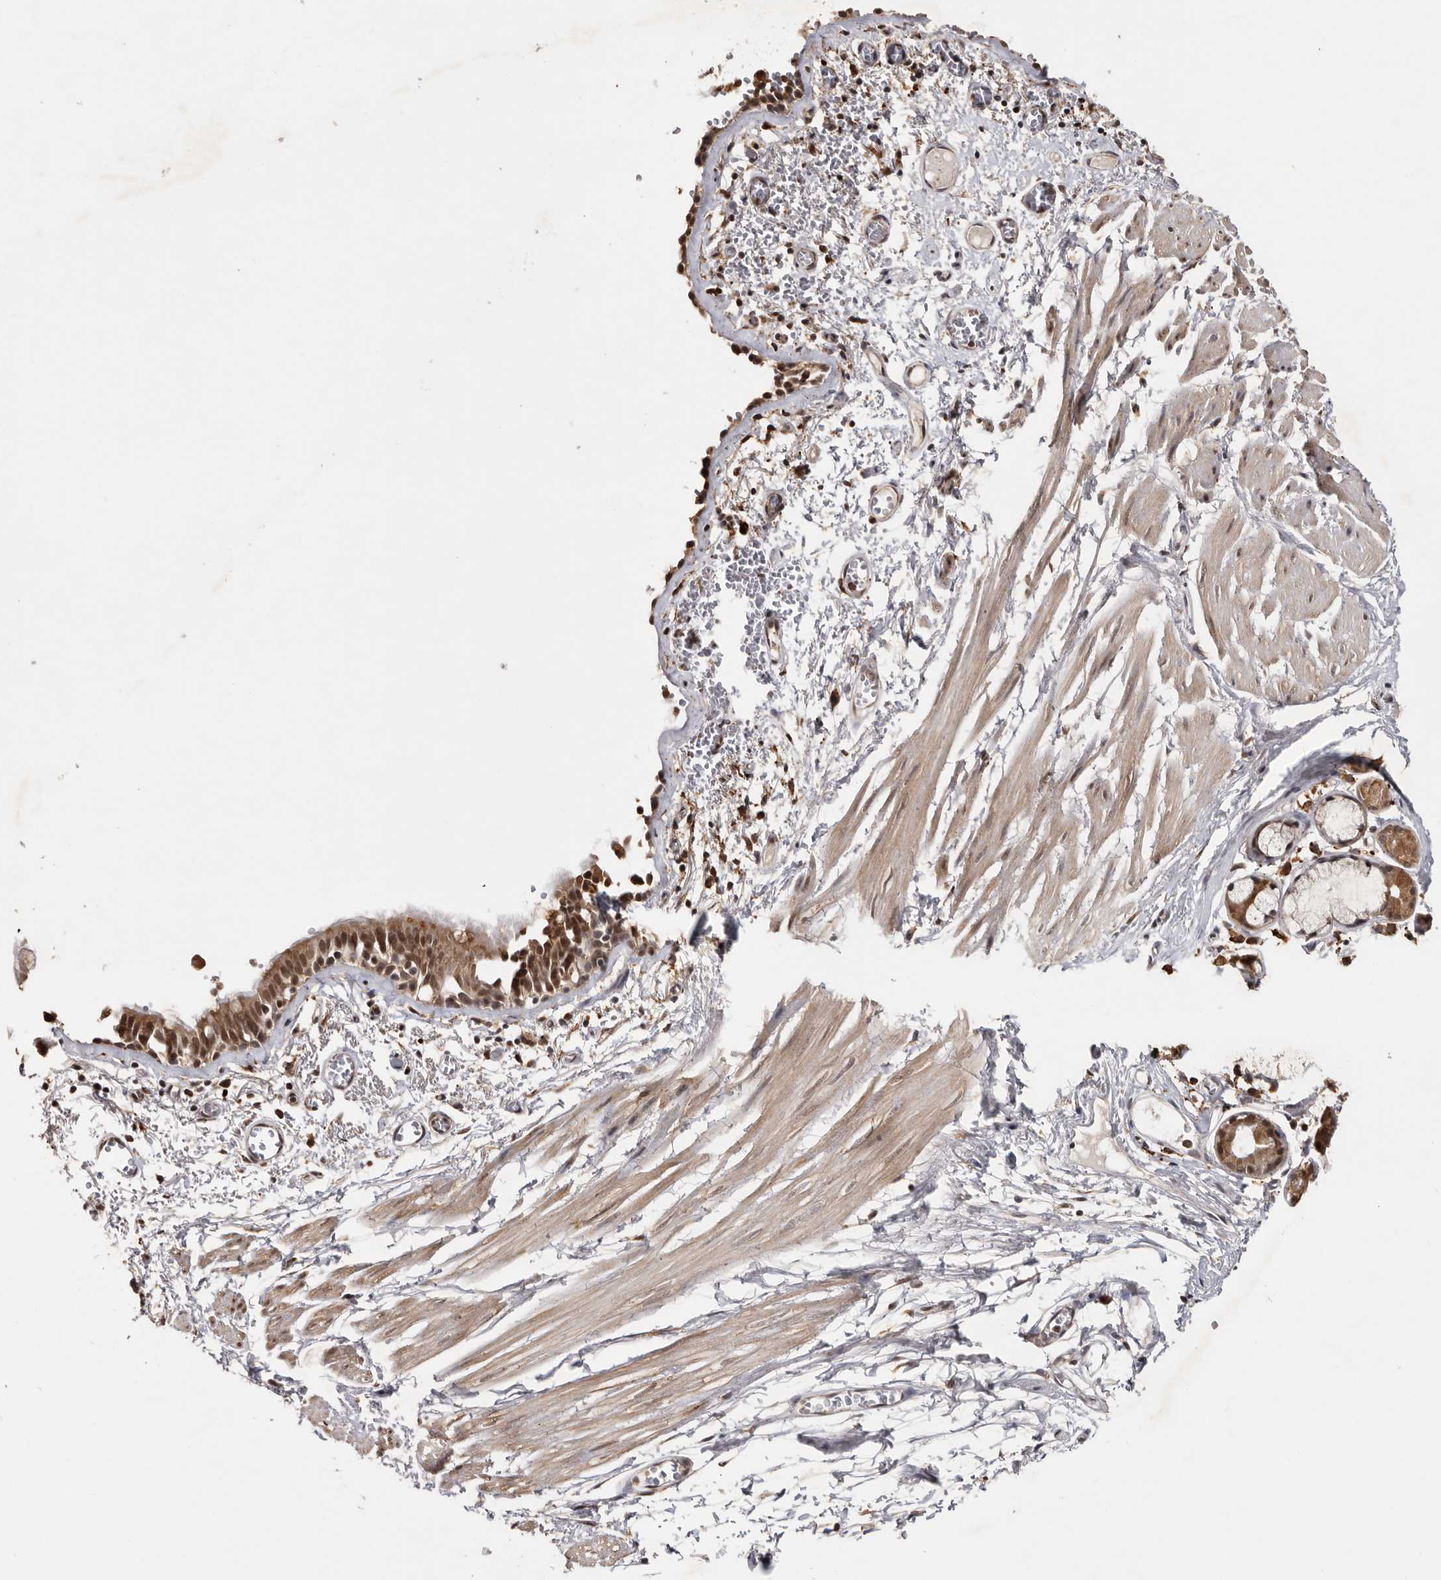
{"staining": {"intensity": "moderate", "quantity": ">75%", "location": "cytoplasmic/membranous,nuclear"}, "tissue": "bronchus", "cell_type": "Respiratory epithelial cells", "image_type": "normal", "snomed": [{"axis": "morphology", "description": "Normal tissue, NOS"}, {"axis": "topography", "description": "Bronchus"}, {"axis": "topography", "description": "Lung"}], "caption": "A high-resolution image shows immunohistochemistry staining of benign bronchus, which displays moderate cytoplasmic/membranous,nuclear expression in about >75% of respiratory epithelial cells. (DAB IHC with brightfield microscopy, high magnification).", "gene": "ZNF83", "patient": {"sex": "male", "age": 56}}